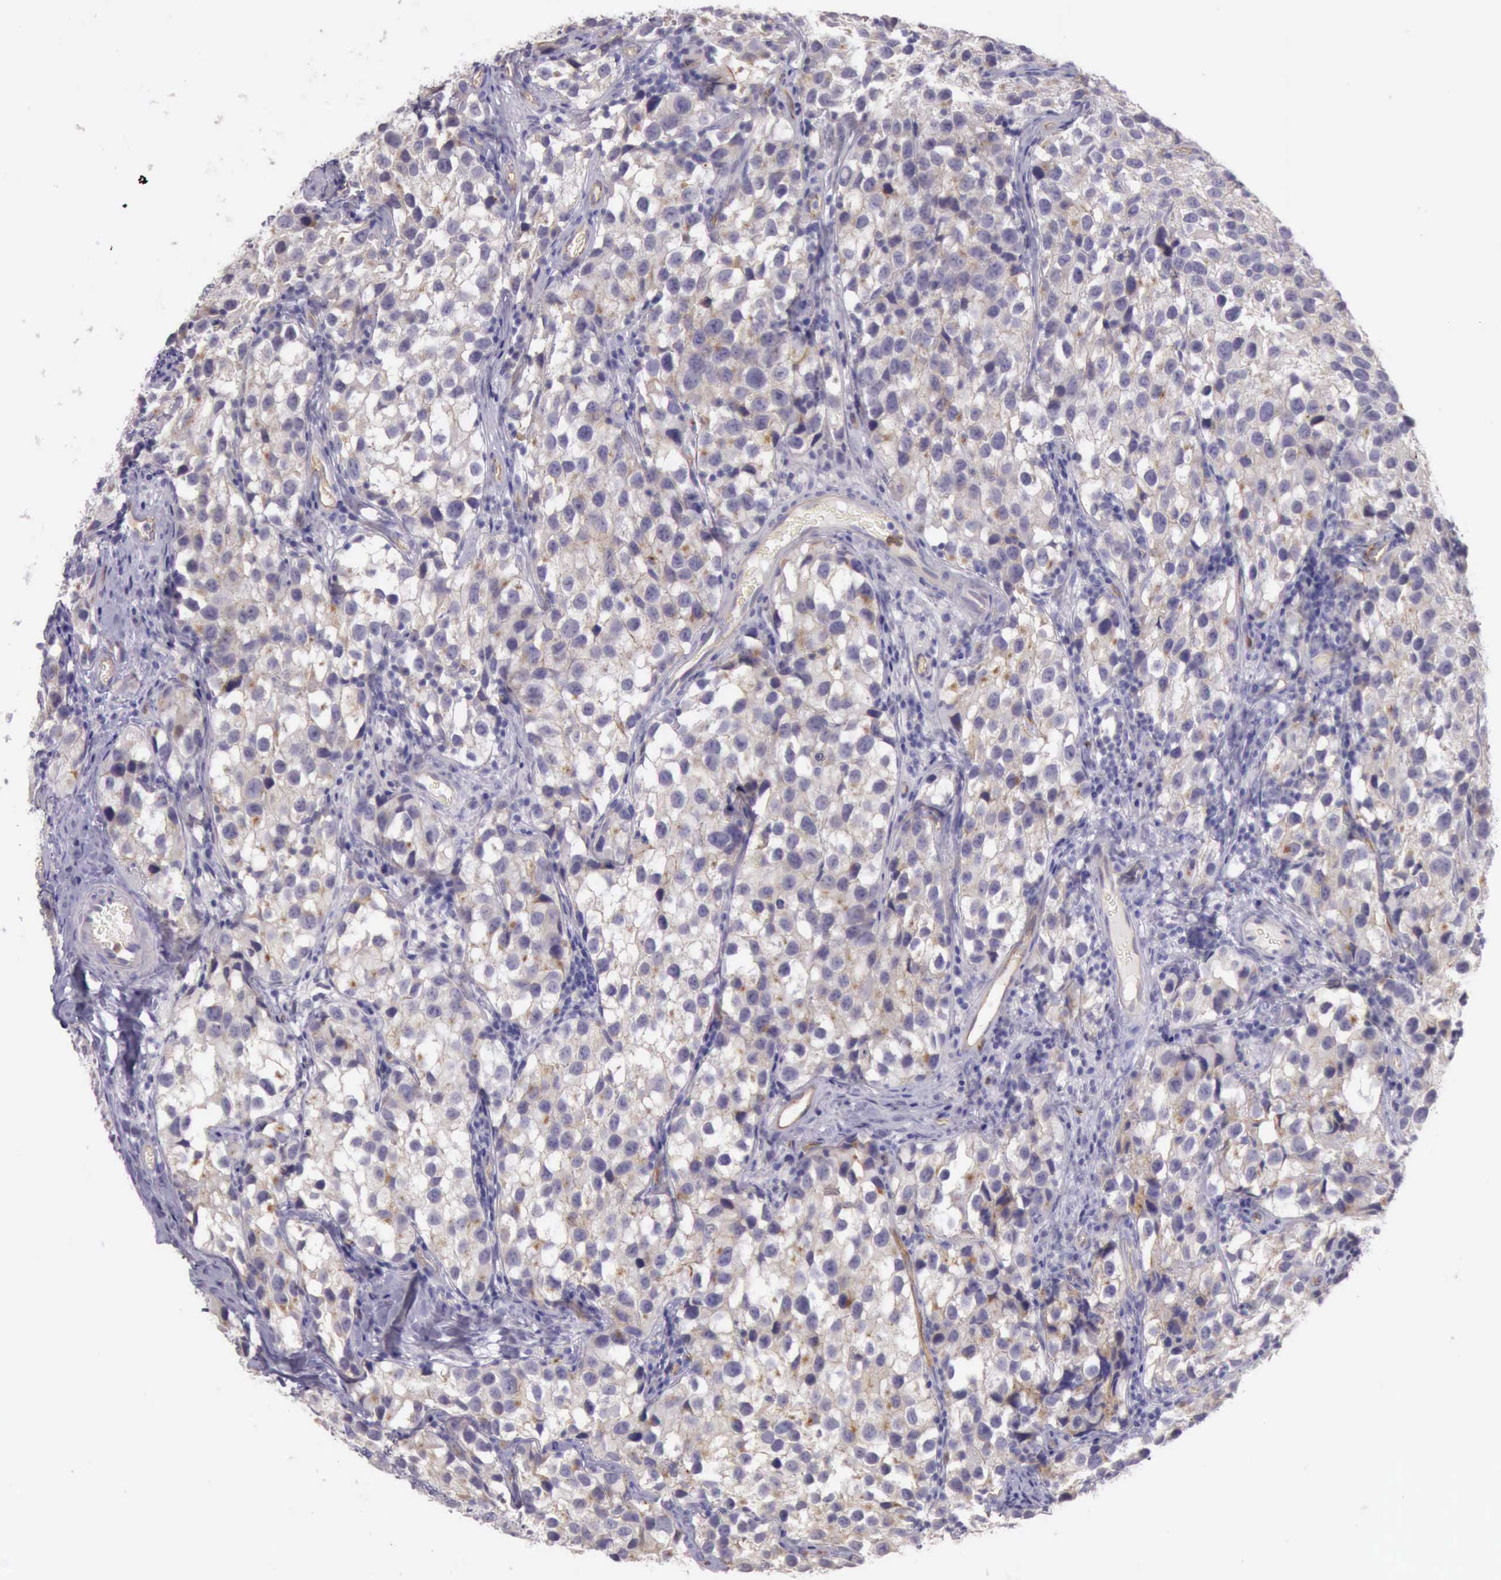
{"staining": {"intensity": "moderate", "quantity": "<25%", "location": "cytoplasmic/membranous"}, "tissue": "testis cancer", "cell_type": "Tumor cells", "image_type": "cancer", "snomed": [{"axis": "morphology", "description": "Seminoma, NOS"}, {"axis": "topography", "description": "Testis"}], "caption": "This histopathology image demonstrates IHC staining of testis cancer, with low moderate cytoplasmic/membranous expression in approximately <25% of tumor cells.", "gene": "TCEANC", "patient": {"sex": "male", "age": 39}}